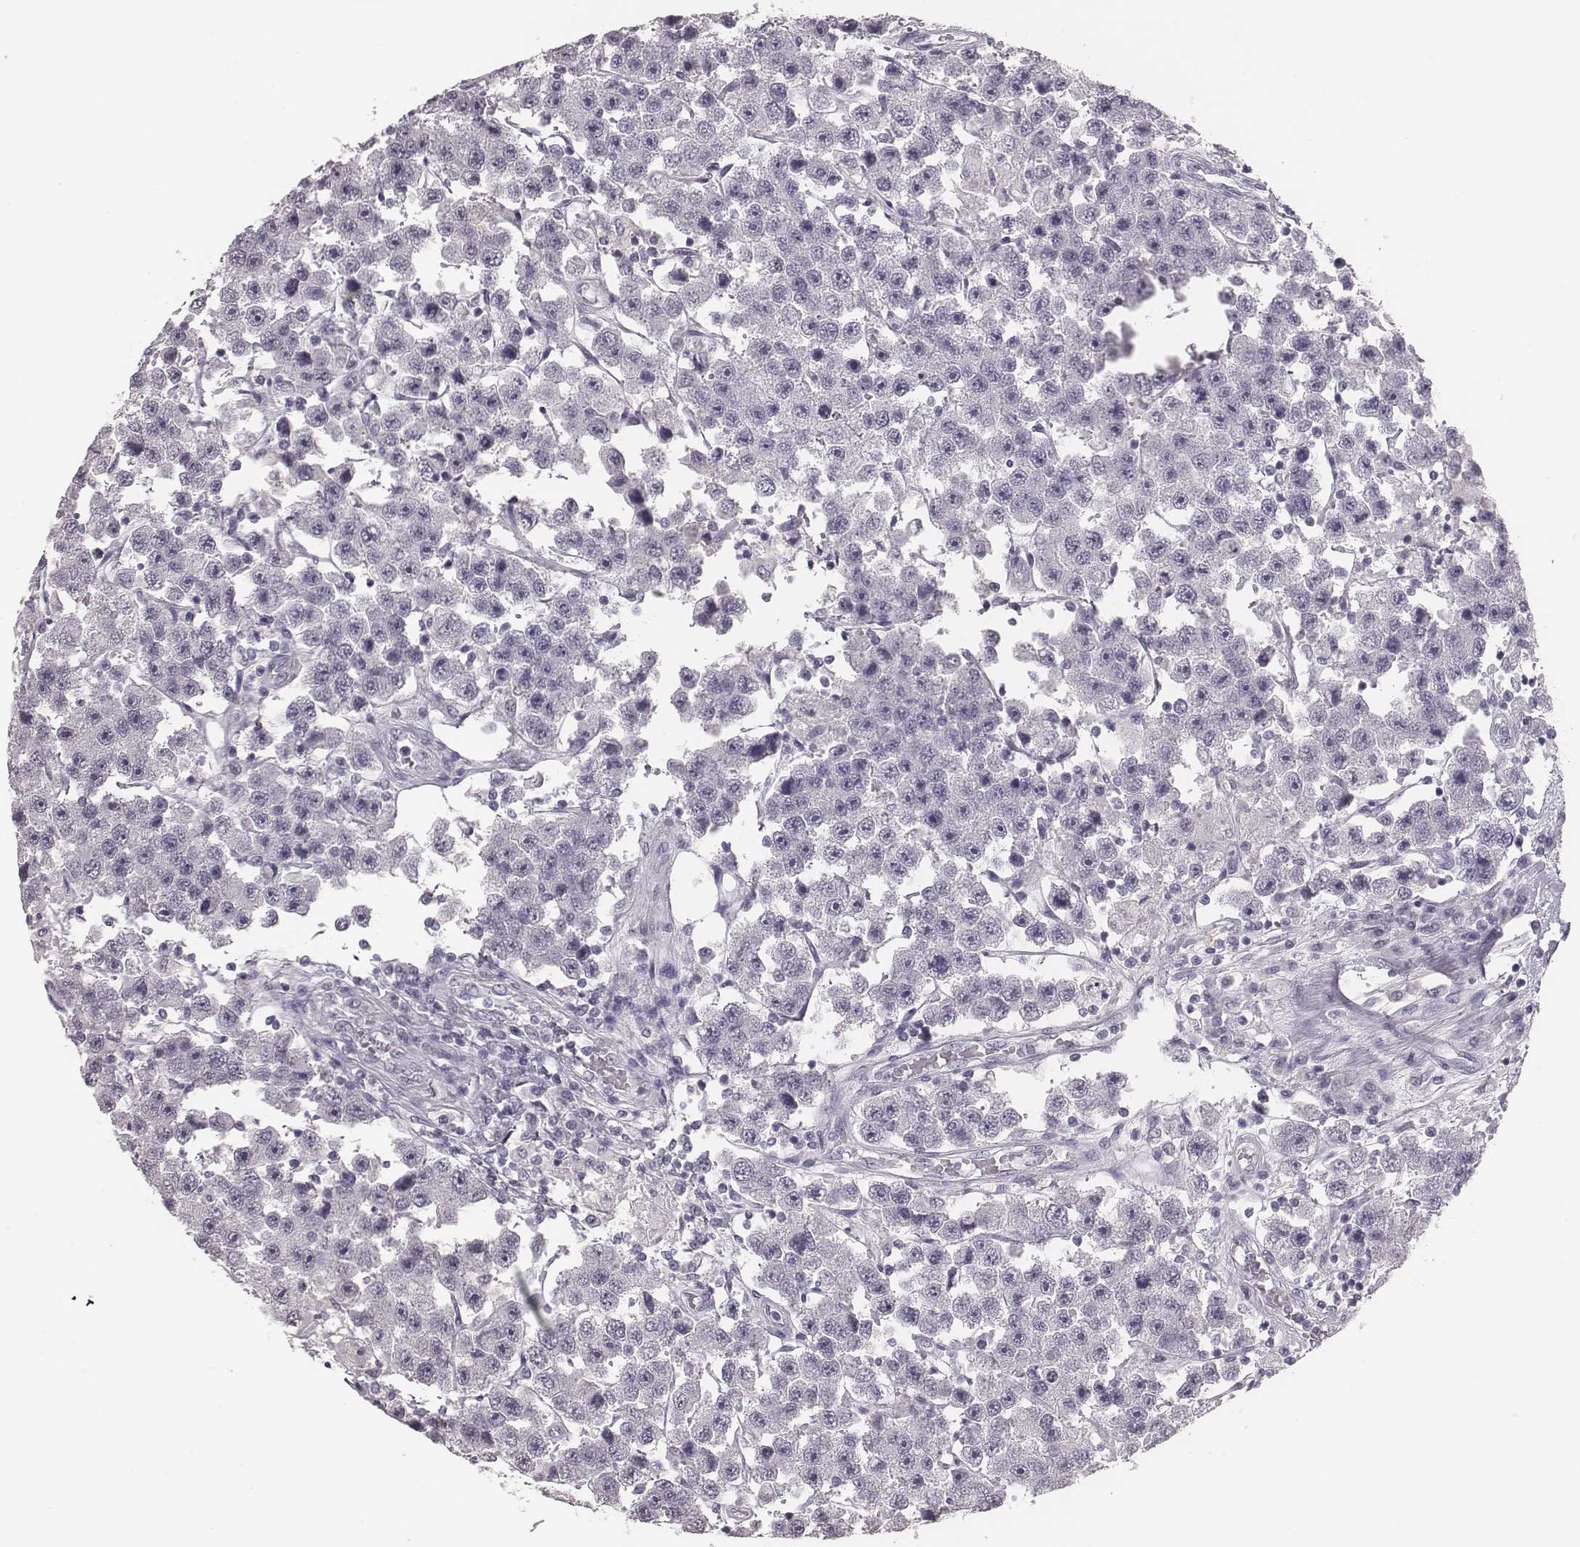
{"staining": {"intensity": "negative", "quantity": "none", "location": "none"}, "tissue": "testis cancer", "cell_type": "Tumor cells", "image_type": "cancer", "snomed": [{"axis": "morphology", "description": "Seminoma, NOS"}, {"axis": "topography", "description": "Testis"}], "caption": "Photomicrograph shows no significant protein positivity in tumor cells of testis seminoma.", "gene": "CSHL1", "patient": {"sex": "male", "age": 45}}